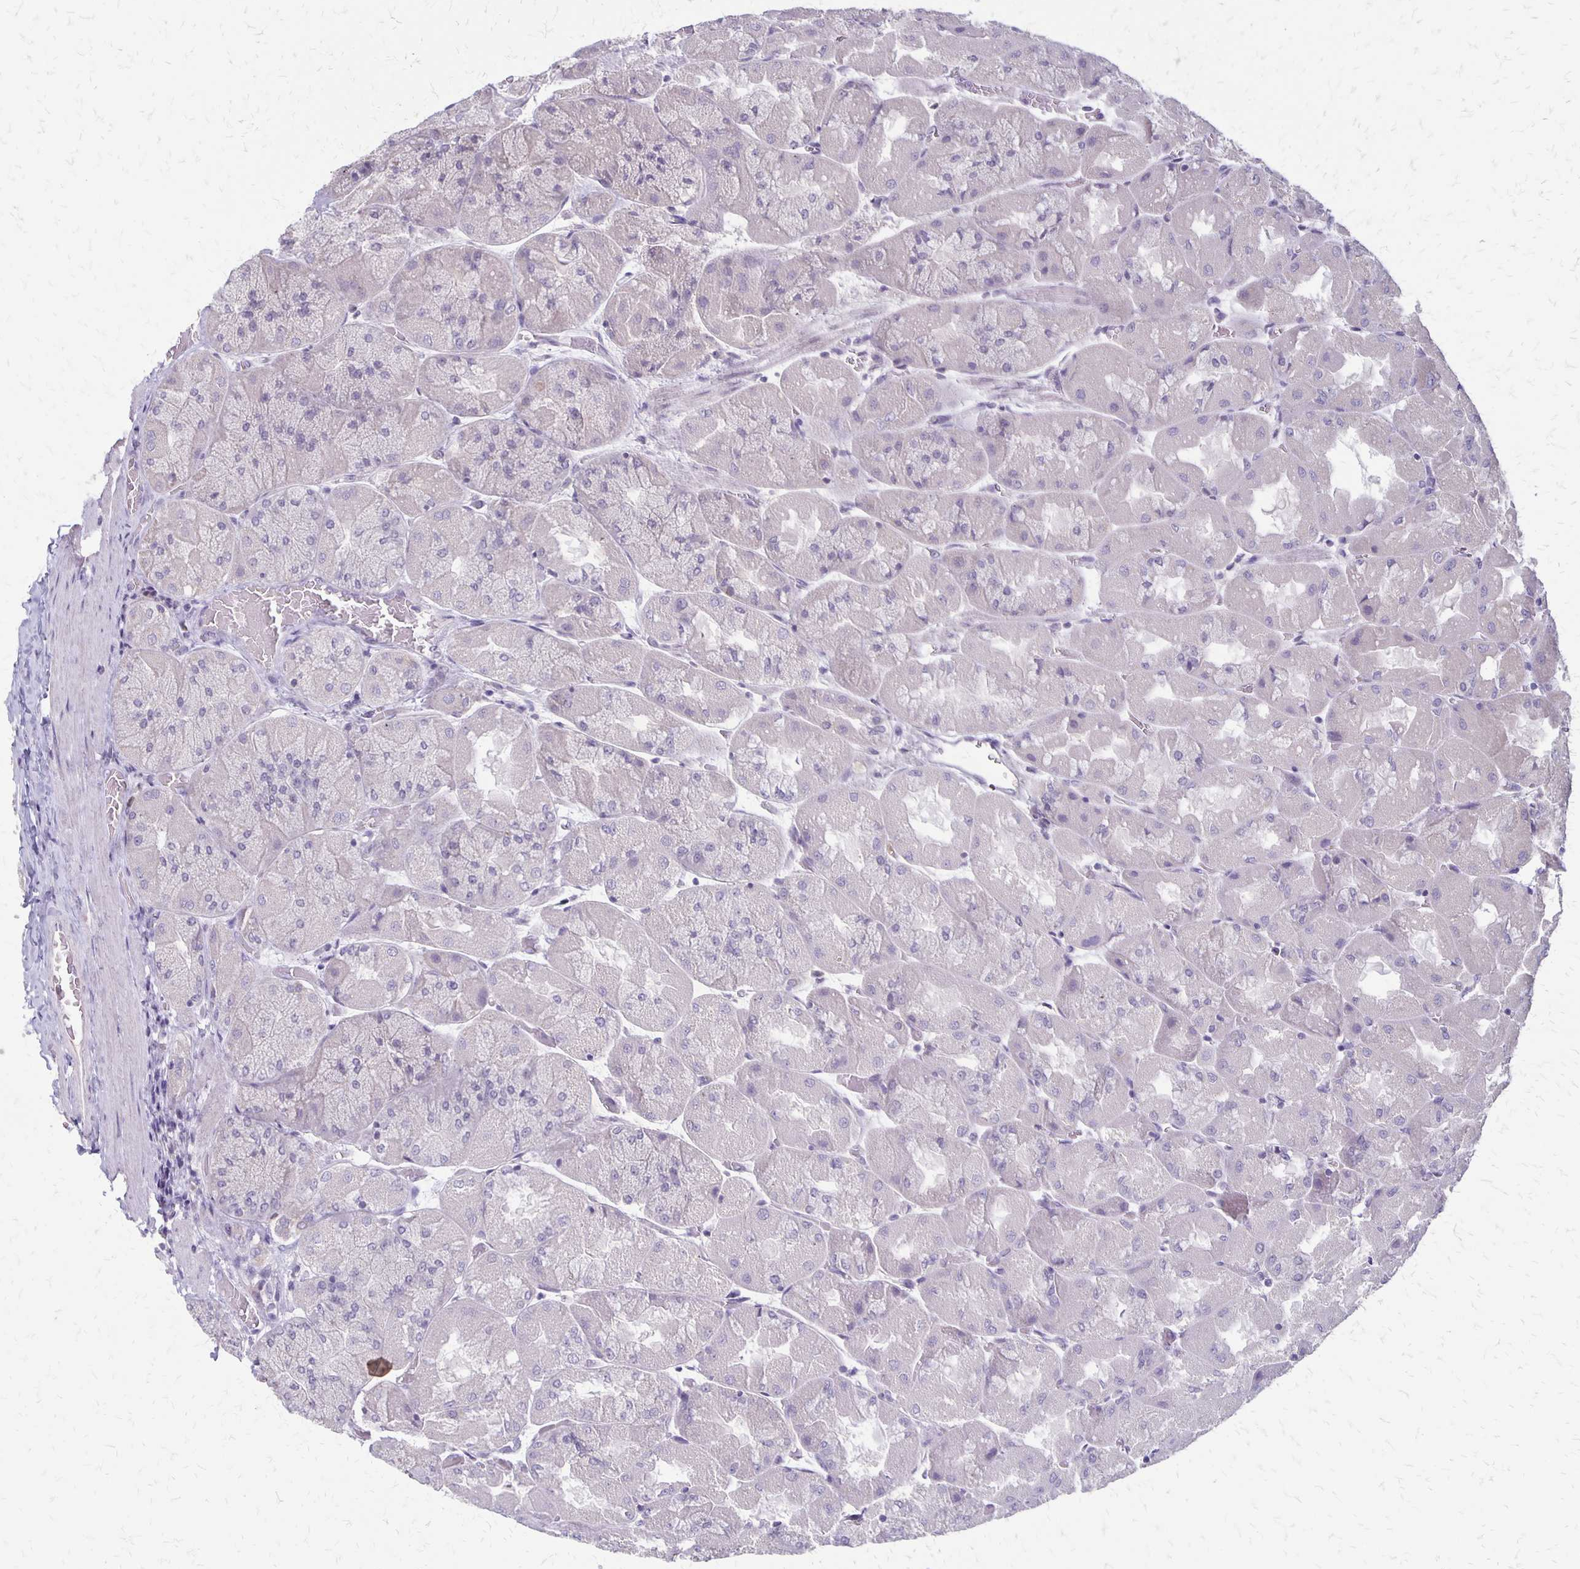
{"staining": {"intensity": "negative", "quantity": "none", "location": "none"}, "tissue": "stomach", "cell_type": "Glandular cells", "image_type": "normal", "snomed": [{"axis": "morphology", "description": "Normal tissue, NOS"}, {"axis": "topography", "description": "Stomach"}], "caption": "High power microscopy photomicrograph of an immunohistochemistry (IHC) micrograph of benign stomach, revealing no significant positivity in glandular cells.", "gene": "SEPTIN5", "patient": {"sex": "female", "age": 61}}